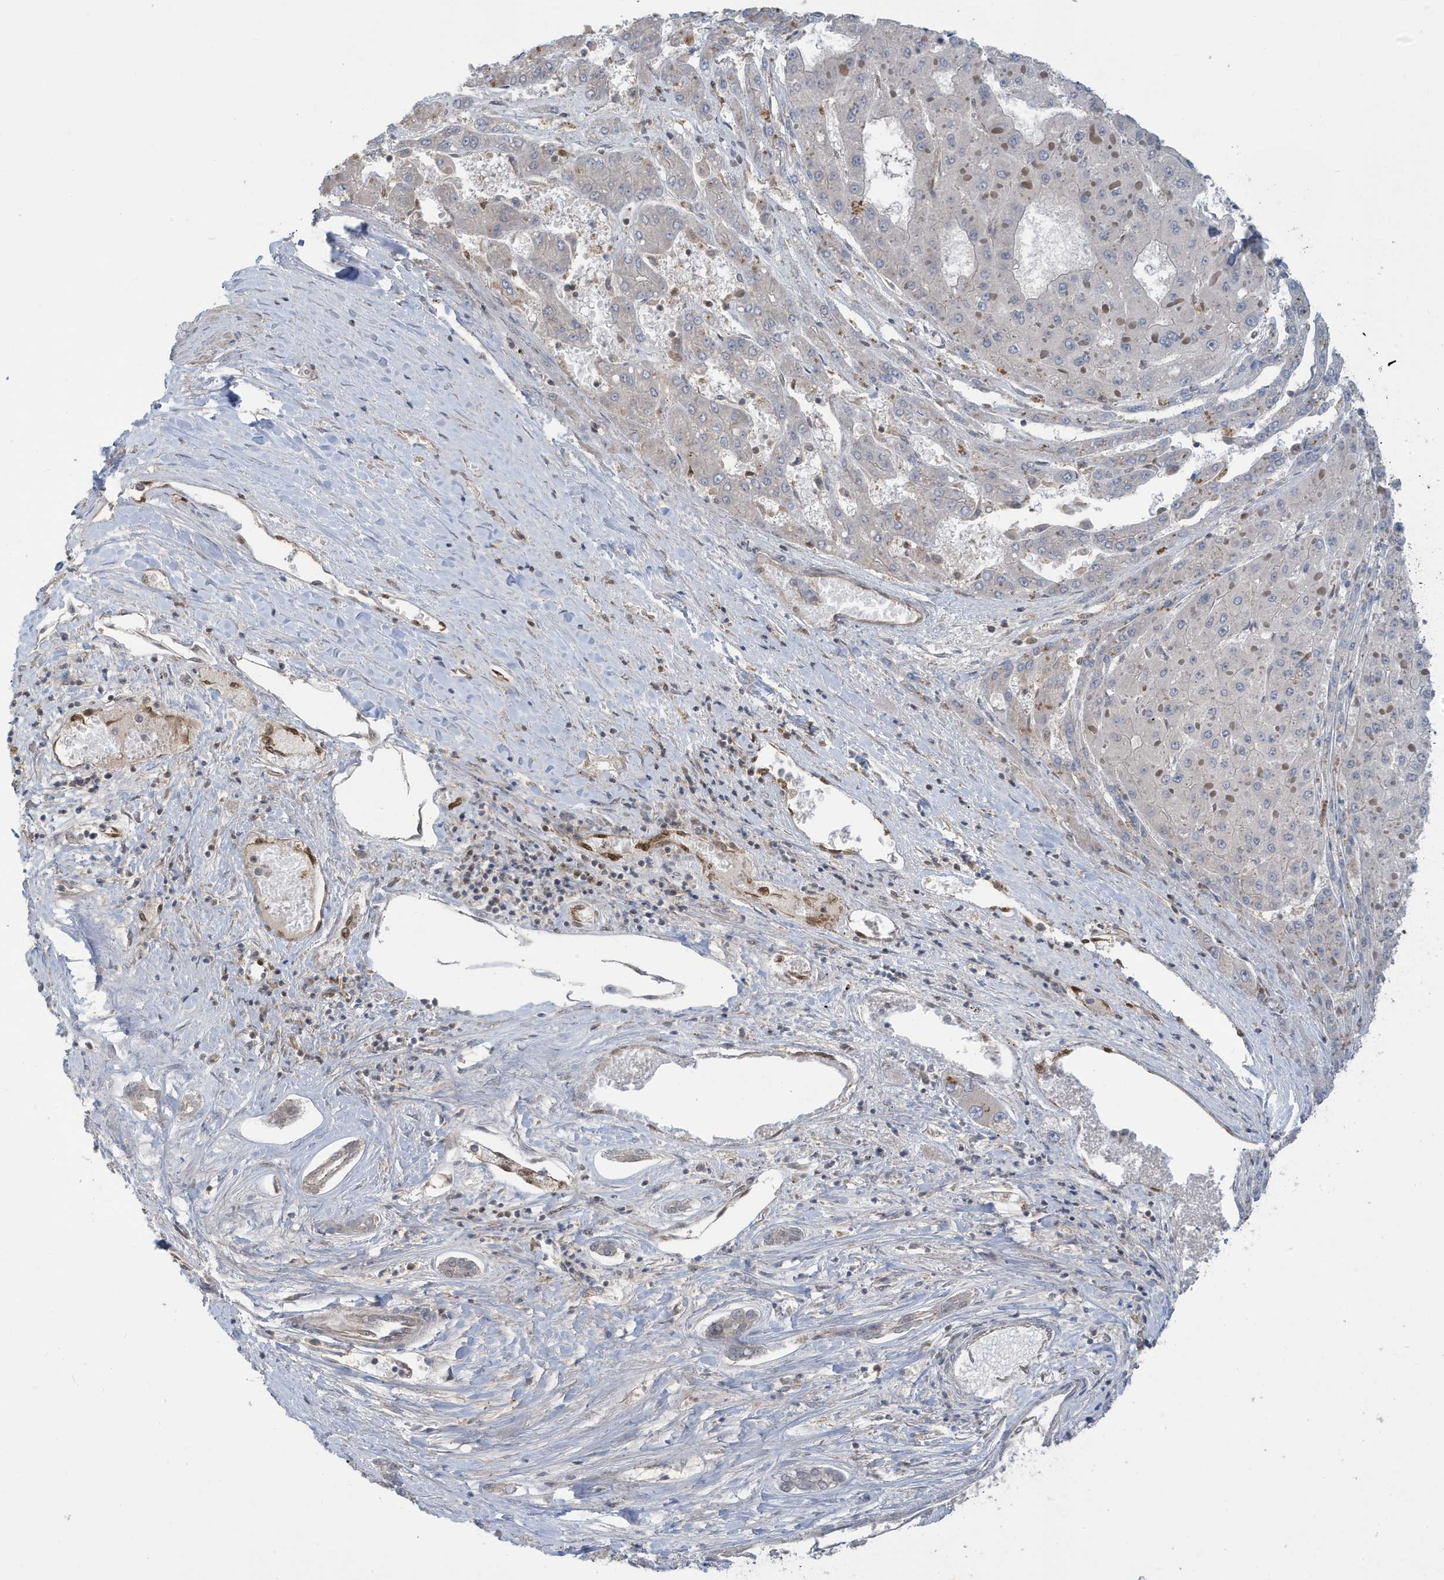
{"staining": {"intensity": "negative", "quantity": "none", "location": "none"}, "tissue": "liver cancer", "cell_type": "Tumor cells", "image_type": "cancer", "snomed": [{"axis": "morphology", "description": "Carcinoma, Hepatocellular, NOS"}, {"axis": "topography", "description": "Liver"}], "caption": "IHC micrograph of neoplastic tissue: liver cancer stained with DAB (3,3'-diaminobenzidine) shows no significant protein staining in tumor cells.", "gene": "NCOA7", "patient": {"sex": "female", "age": 73}}